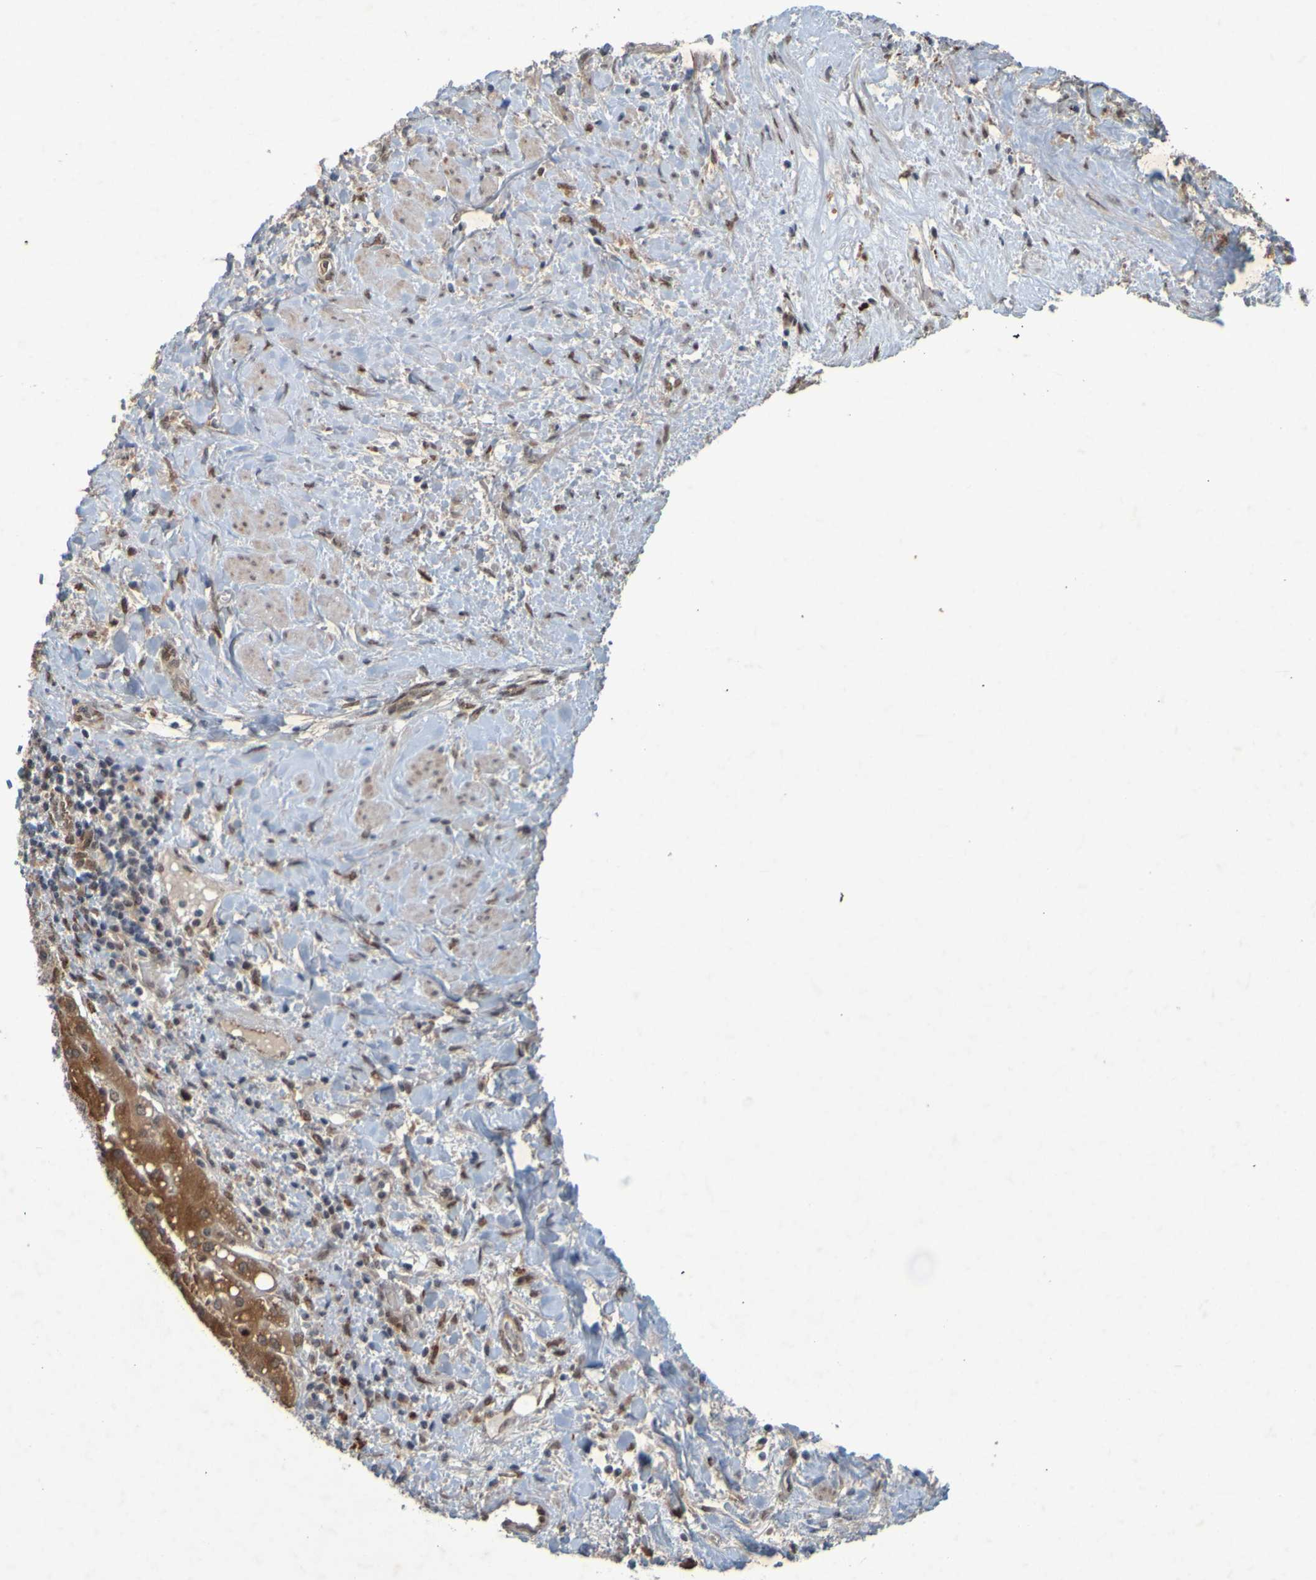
{"staining": {"intensity": "moderate", "quantity": ">75%", "location": "cytoplasmic/membranous,nuclear"}, "tissue": "liver cancer", "cell_type": "Tumor cells", "image_type": "cancer", "snomed": [{"axis": "morphology", "description": "Cholangiocarcinoma"}, {"axis": "topography", "description": "Liver"}], "caption": "Moderate cytoplasmic/membranous and nuclear protein expression is appreciated in approximately >75% of tumor cells in liver cholangiocarcinoma.", "gene": "MCPH1", "patient": {"sex": "female", "age": 65}}